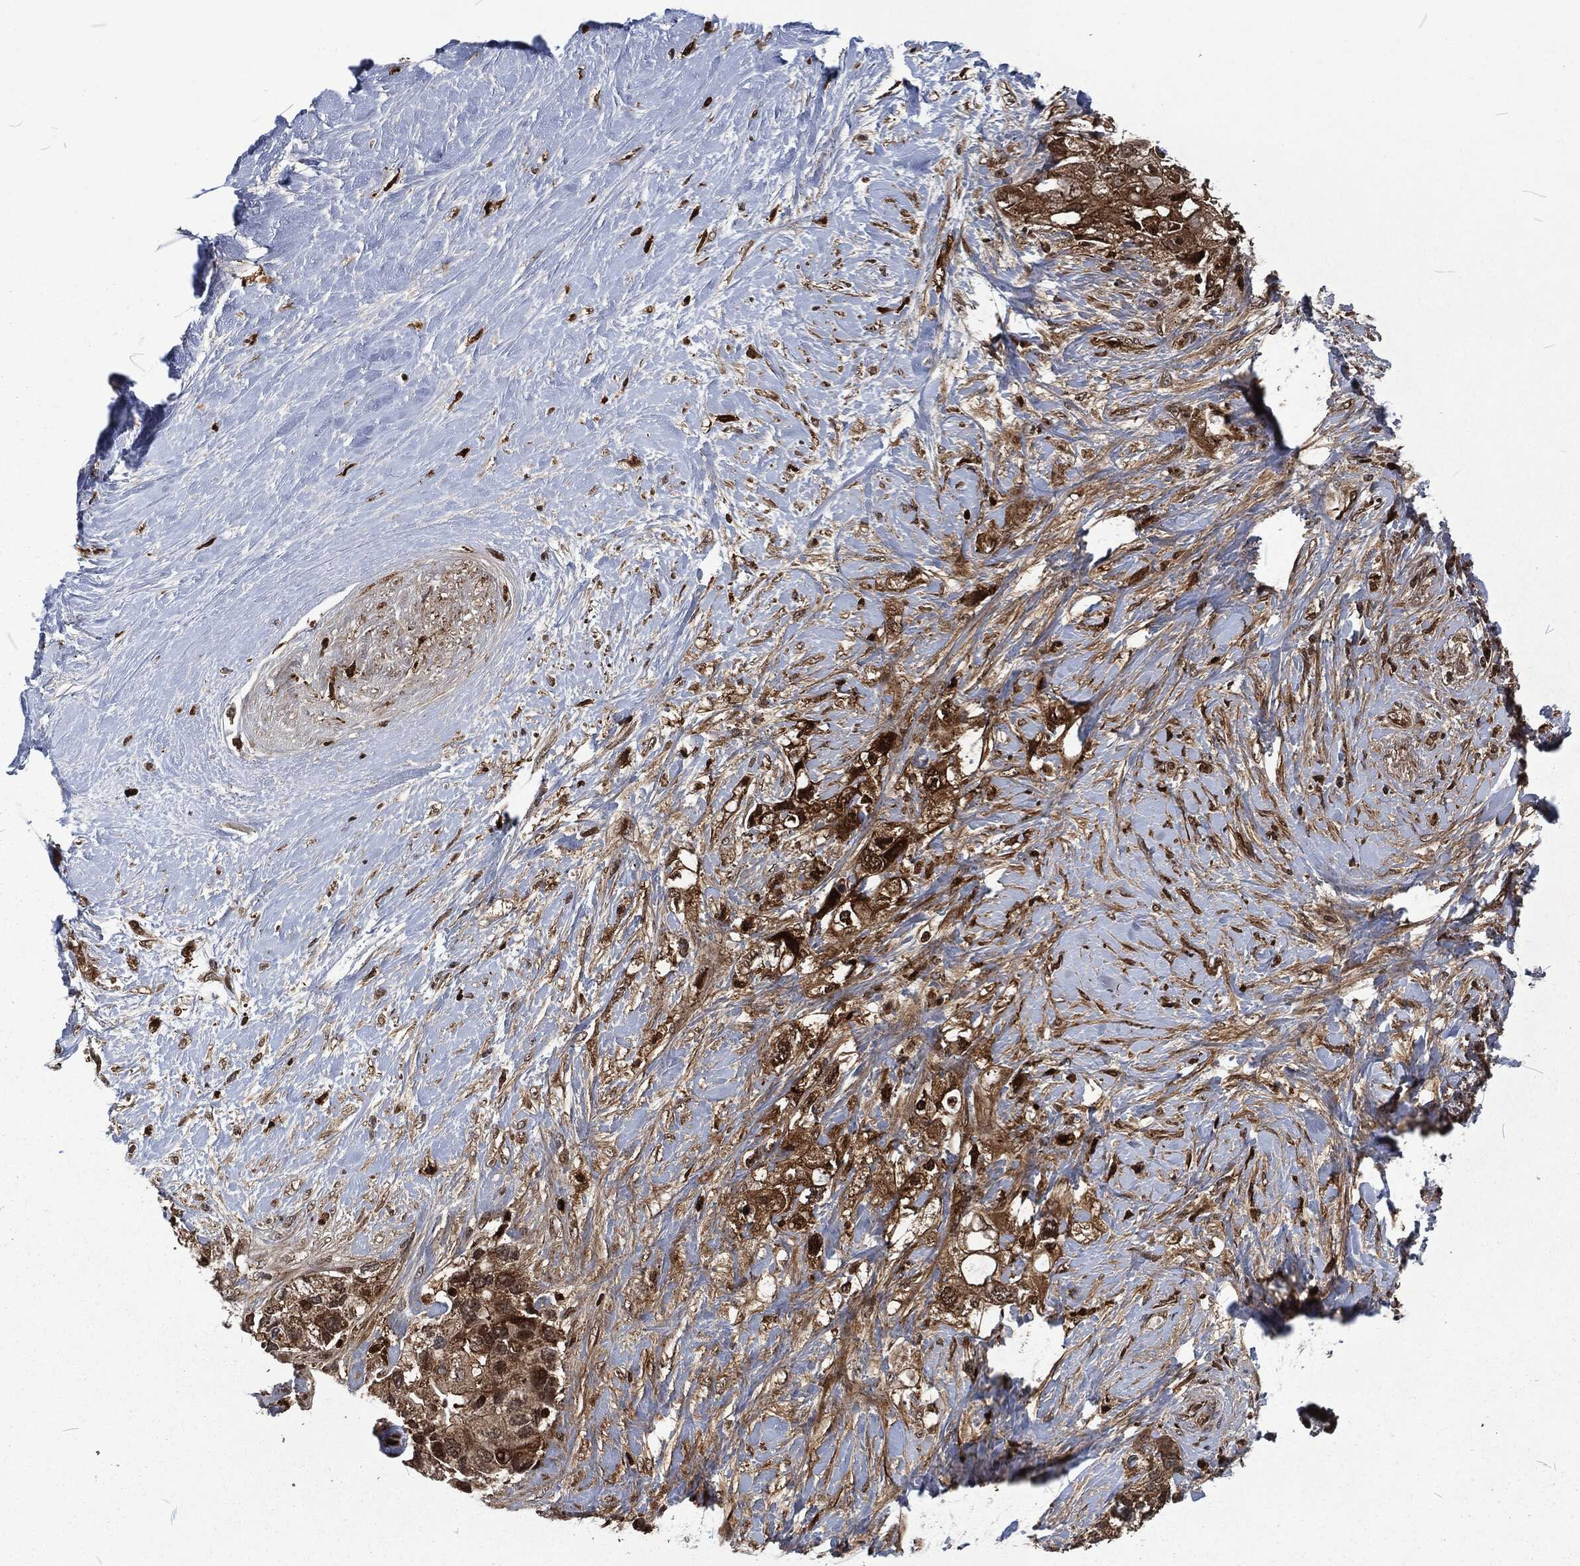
{"staining": {"intensity": "strong", "quantity": ">75%", "location": "cytoplasmic/membranous"}, "tissue": "pancreatic cancer", "cell_type": "Tumor cells", "image_type": "cancer", "snomed": [{"axis": "morphology", "description": "Adenocarcinoma, NOS"}, {"axis": "topography", "description": "Pancreas"}], "caption": "Strong cytoplasmic/membranous staining for a protein is appreciated in about >75% of tumor cells of pancreatic cancer (adenocarcinoma) using immunohistochemistry (IHC).", "gene": "CMPK2", "patient": {"sex": "female", "age": 56}}